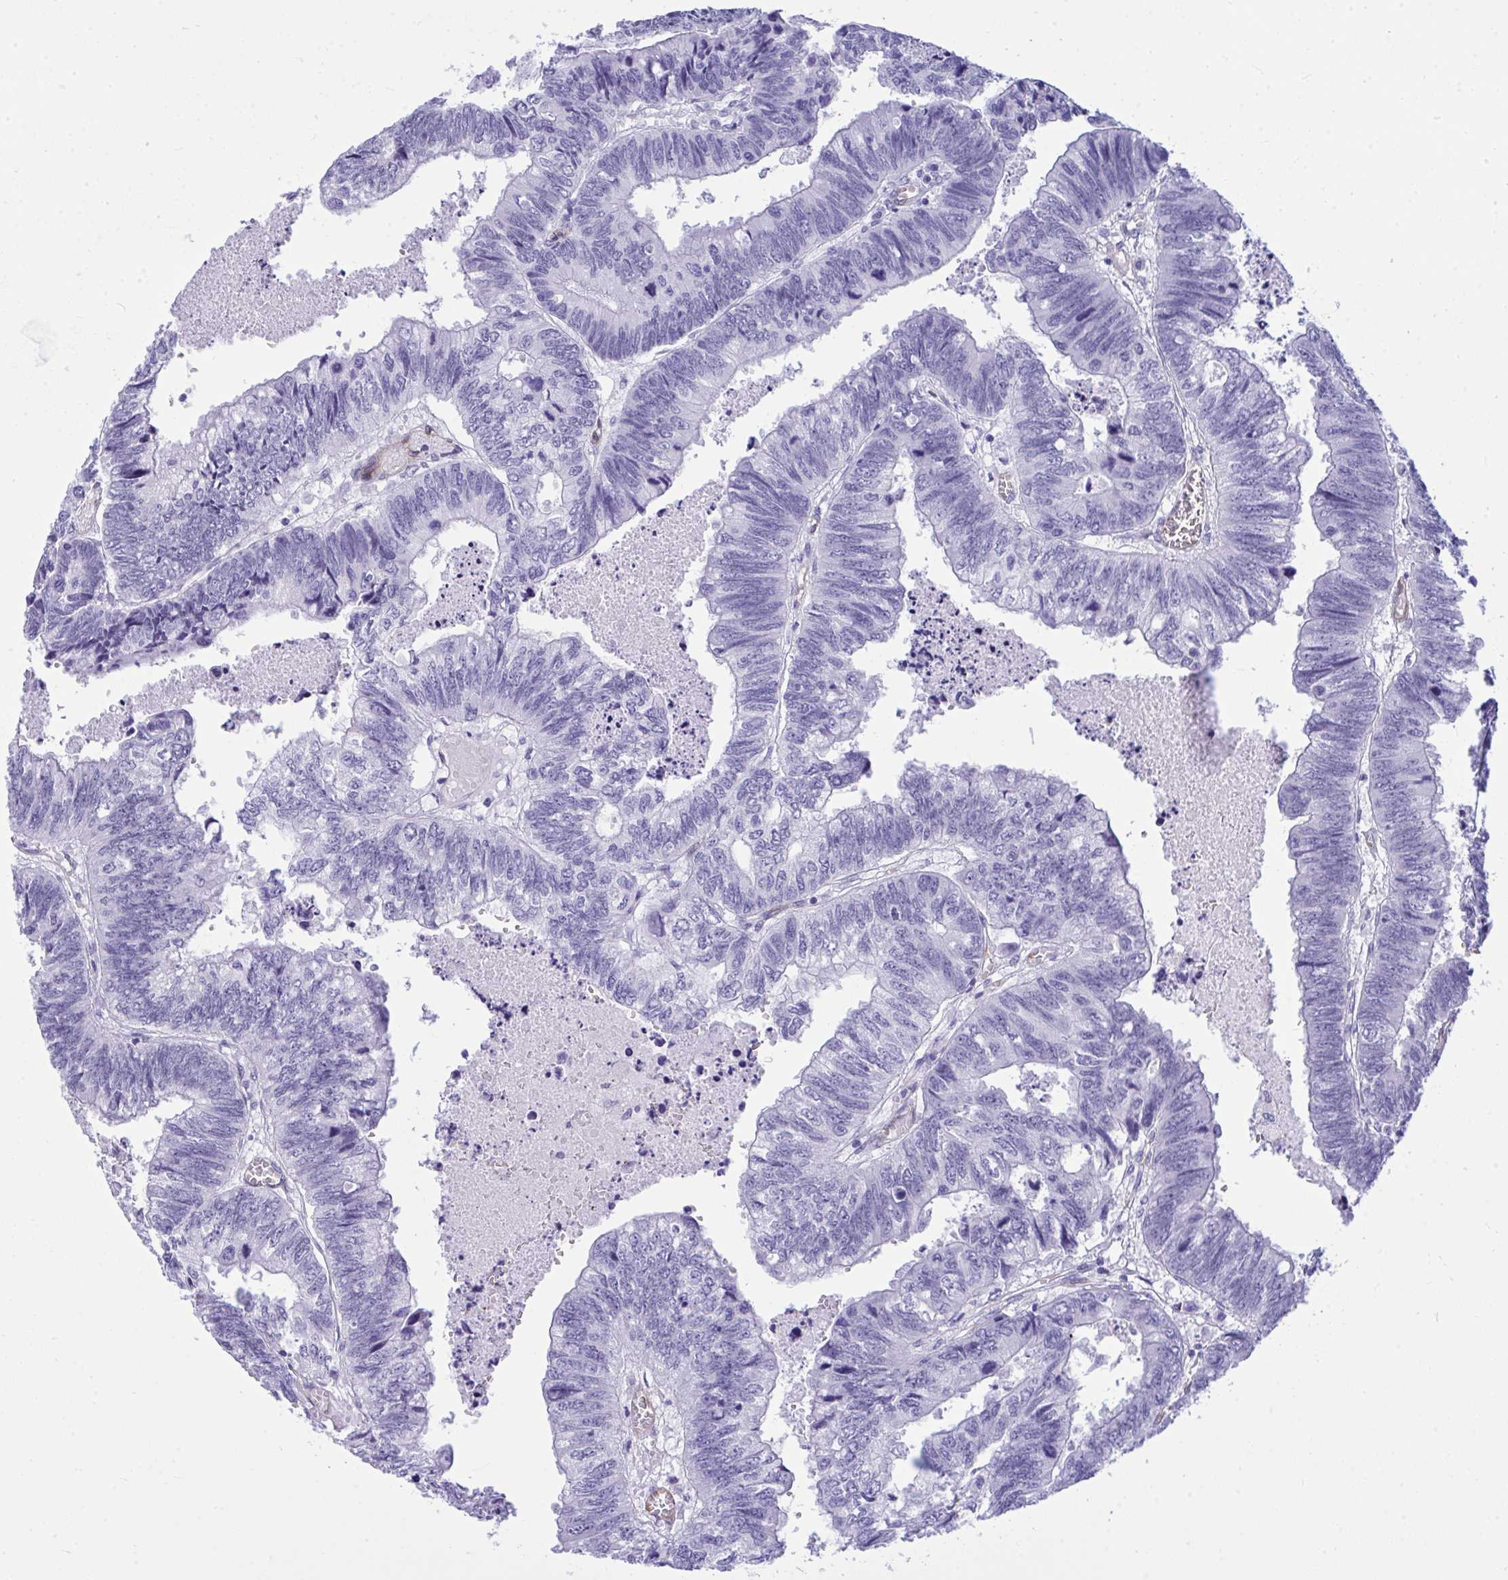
{"staining": {"intensity": "negative", "quantity": "none", "location": "none"}, "tissue": "colorectal cancer", "cell_type": "Tumor cells", "image_type": "cancer", "snomed": [{"axis": "morphology", "description": "Adenocarcinoma, NOS"}, {"axis": "topography", "description": "Colon"}], "caption": "Immunohistochemical staining of human adenocarcinoma (colorectal) shows no significant positivity in tumor cells.", "gene": "LIMS2", "patient": {"sex": "male", "age": 62}}